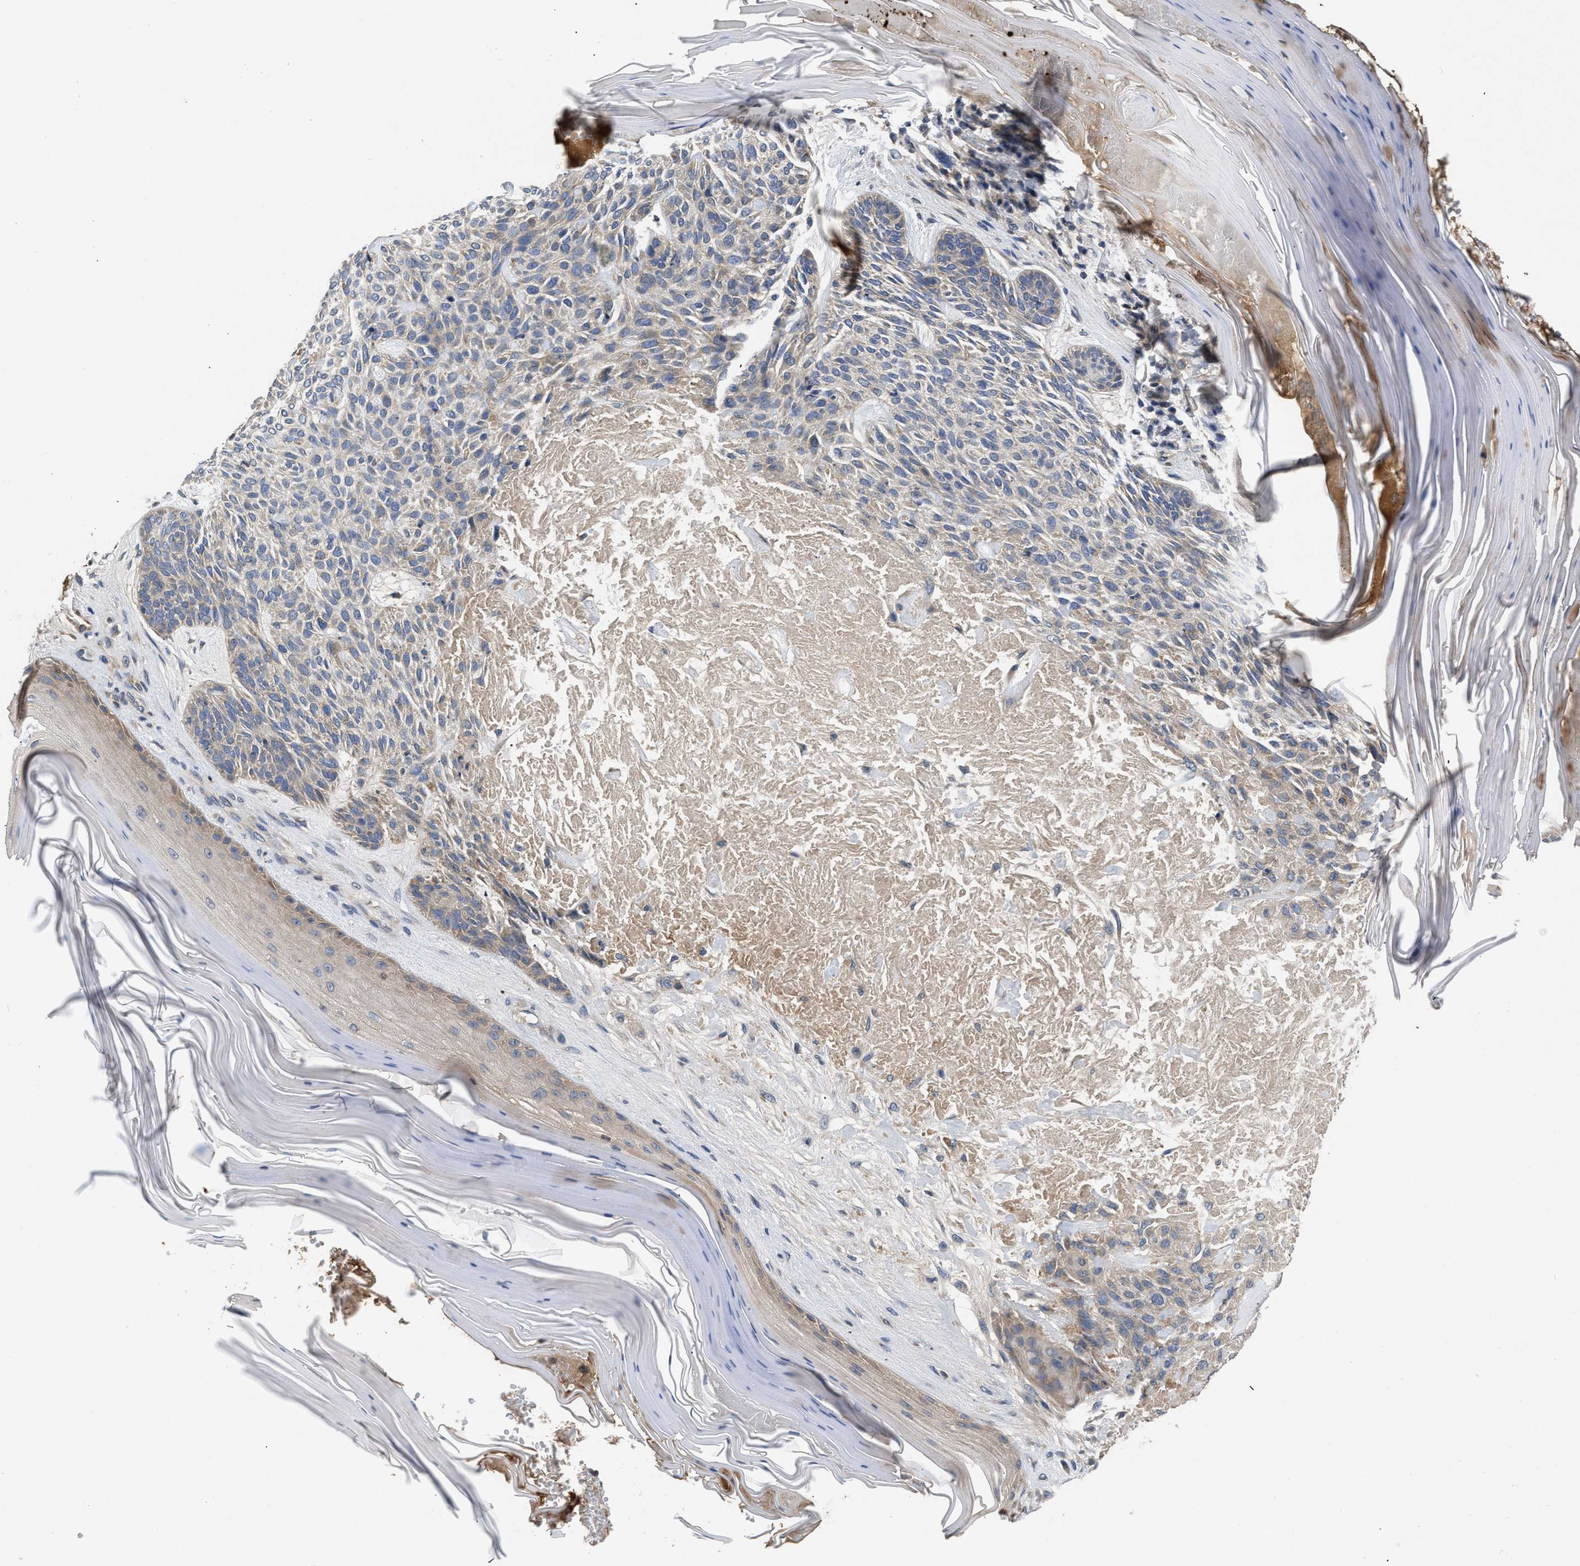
{"staining": {"intensity": "moderate", "quantity": "<25%", "location": "cytoplasmic/membranous"}, "tissue": "skin cancer", "cell_type": "Tumor cells", "image_type": "cancer", "snomed": [{"axis": "morphology", "description": "Basal cell carcinoma"}, {"axis": "topography", "description": "Skin"}], "caption": "IHC of skin basal cell carcinoma demonstrates low levels of moderate cytoplasmic/membranous positivity in about <25% of tumor cells.", "gene": "VPS4A", "patient": {"sex": "male", "age": 55}}